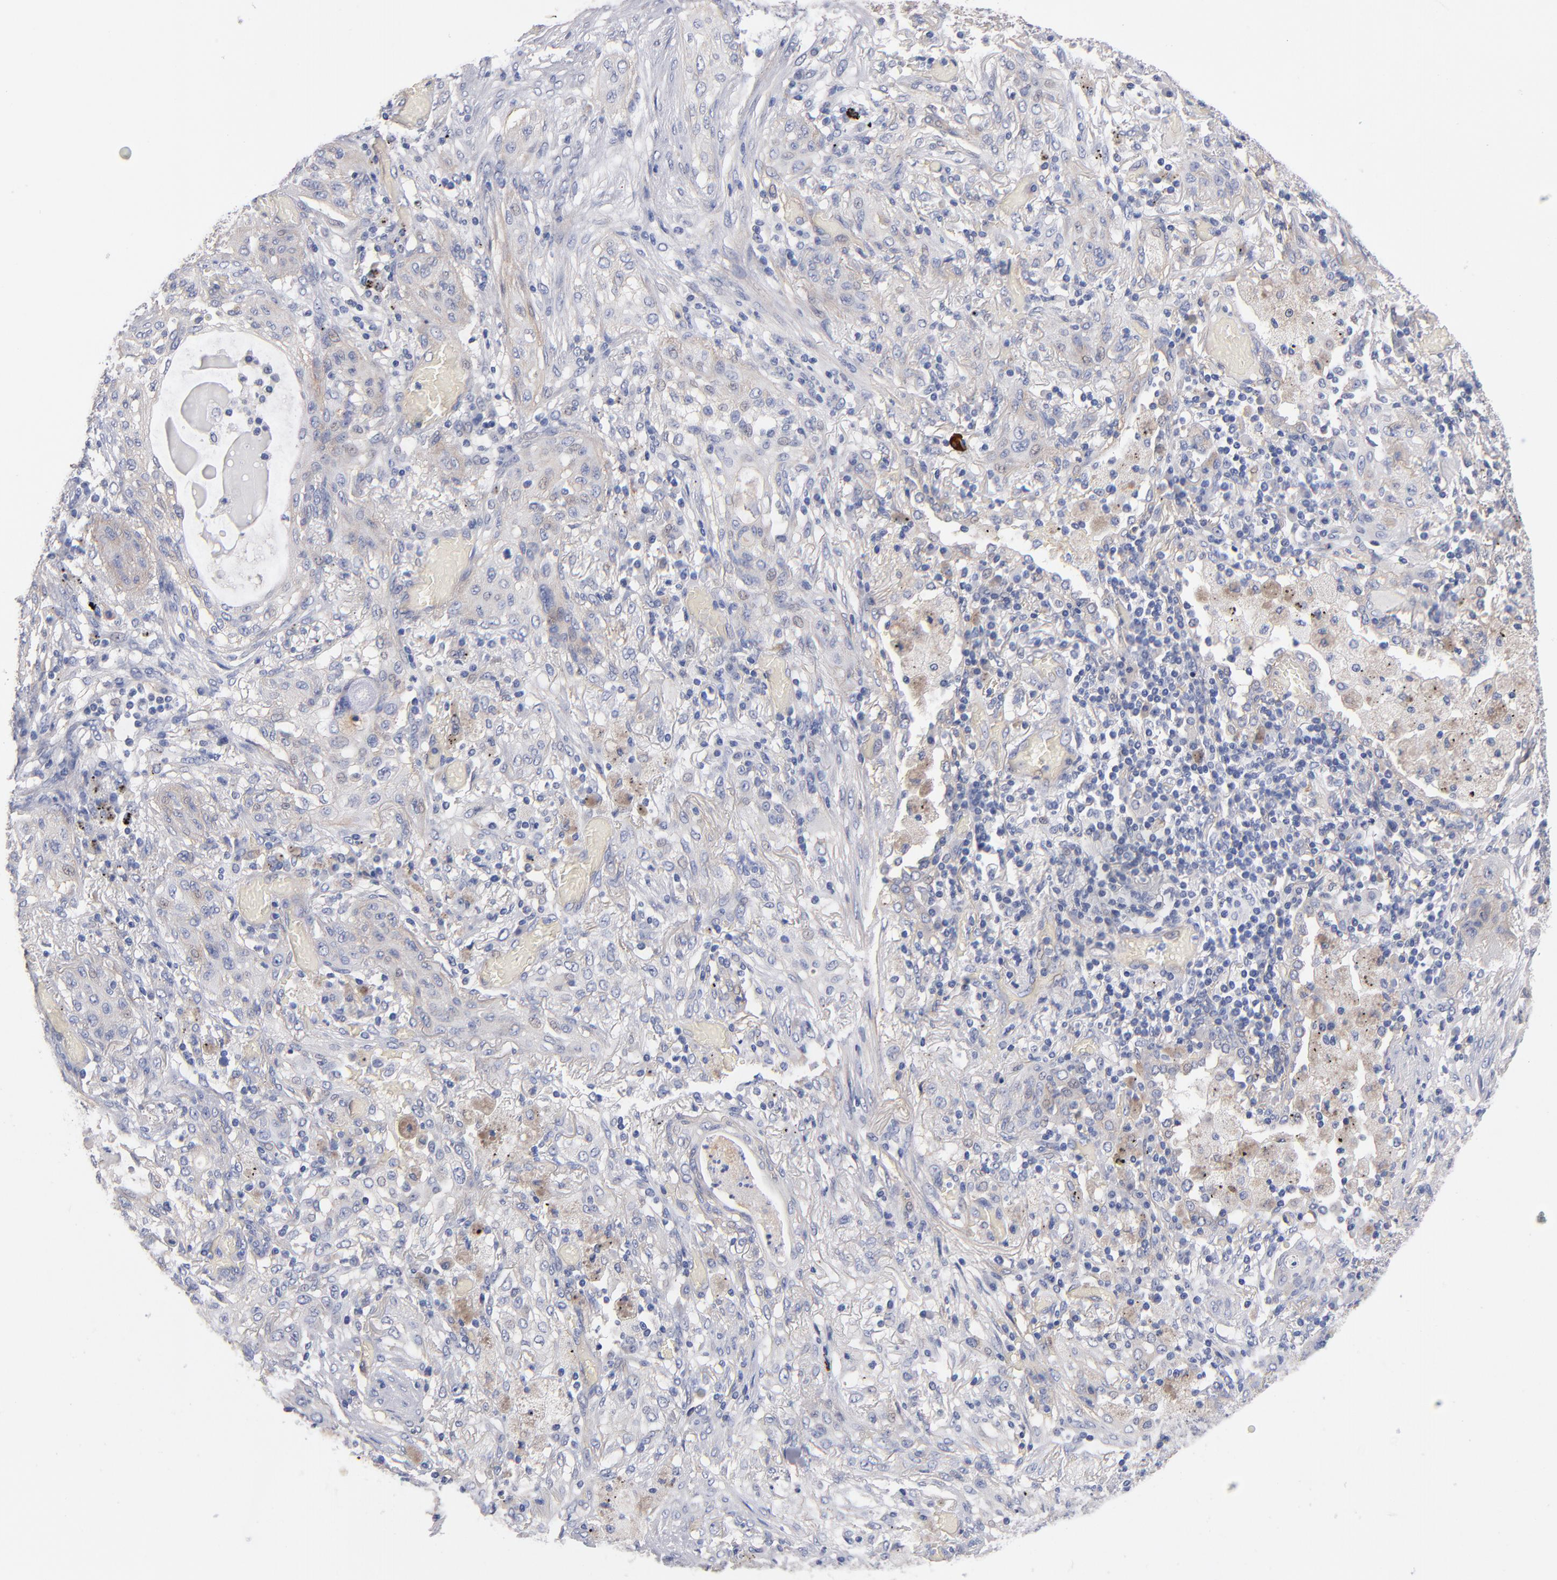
{"staining": {"intensity": "weak", "quantity": "<25%", "location": "cytoplasmic/membranous"}, "tissue": "lung cancer", "cell_type": "Tumor cells", "image_type": "cancer", "snomed": [{"axis": "morphology", "description": "Squamous cell carcinoma, NOS"}, {"axis": "topography", "description": "Lung"}], "caption": "IHC of human lung cancer shows no staining in tumor cells.", "gene": "PLSCR4", "patient": {"sex": "female", "age": 47}}